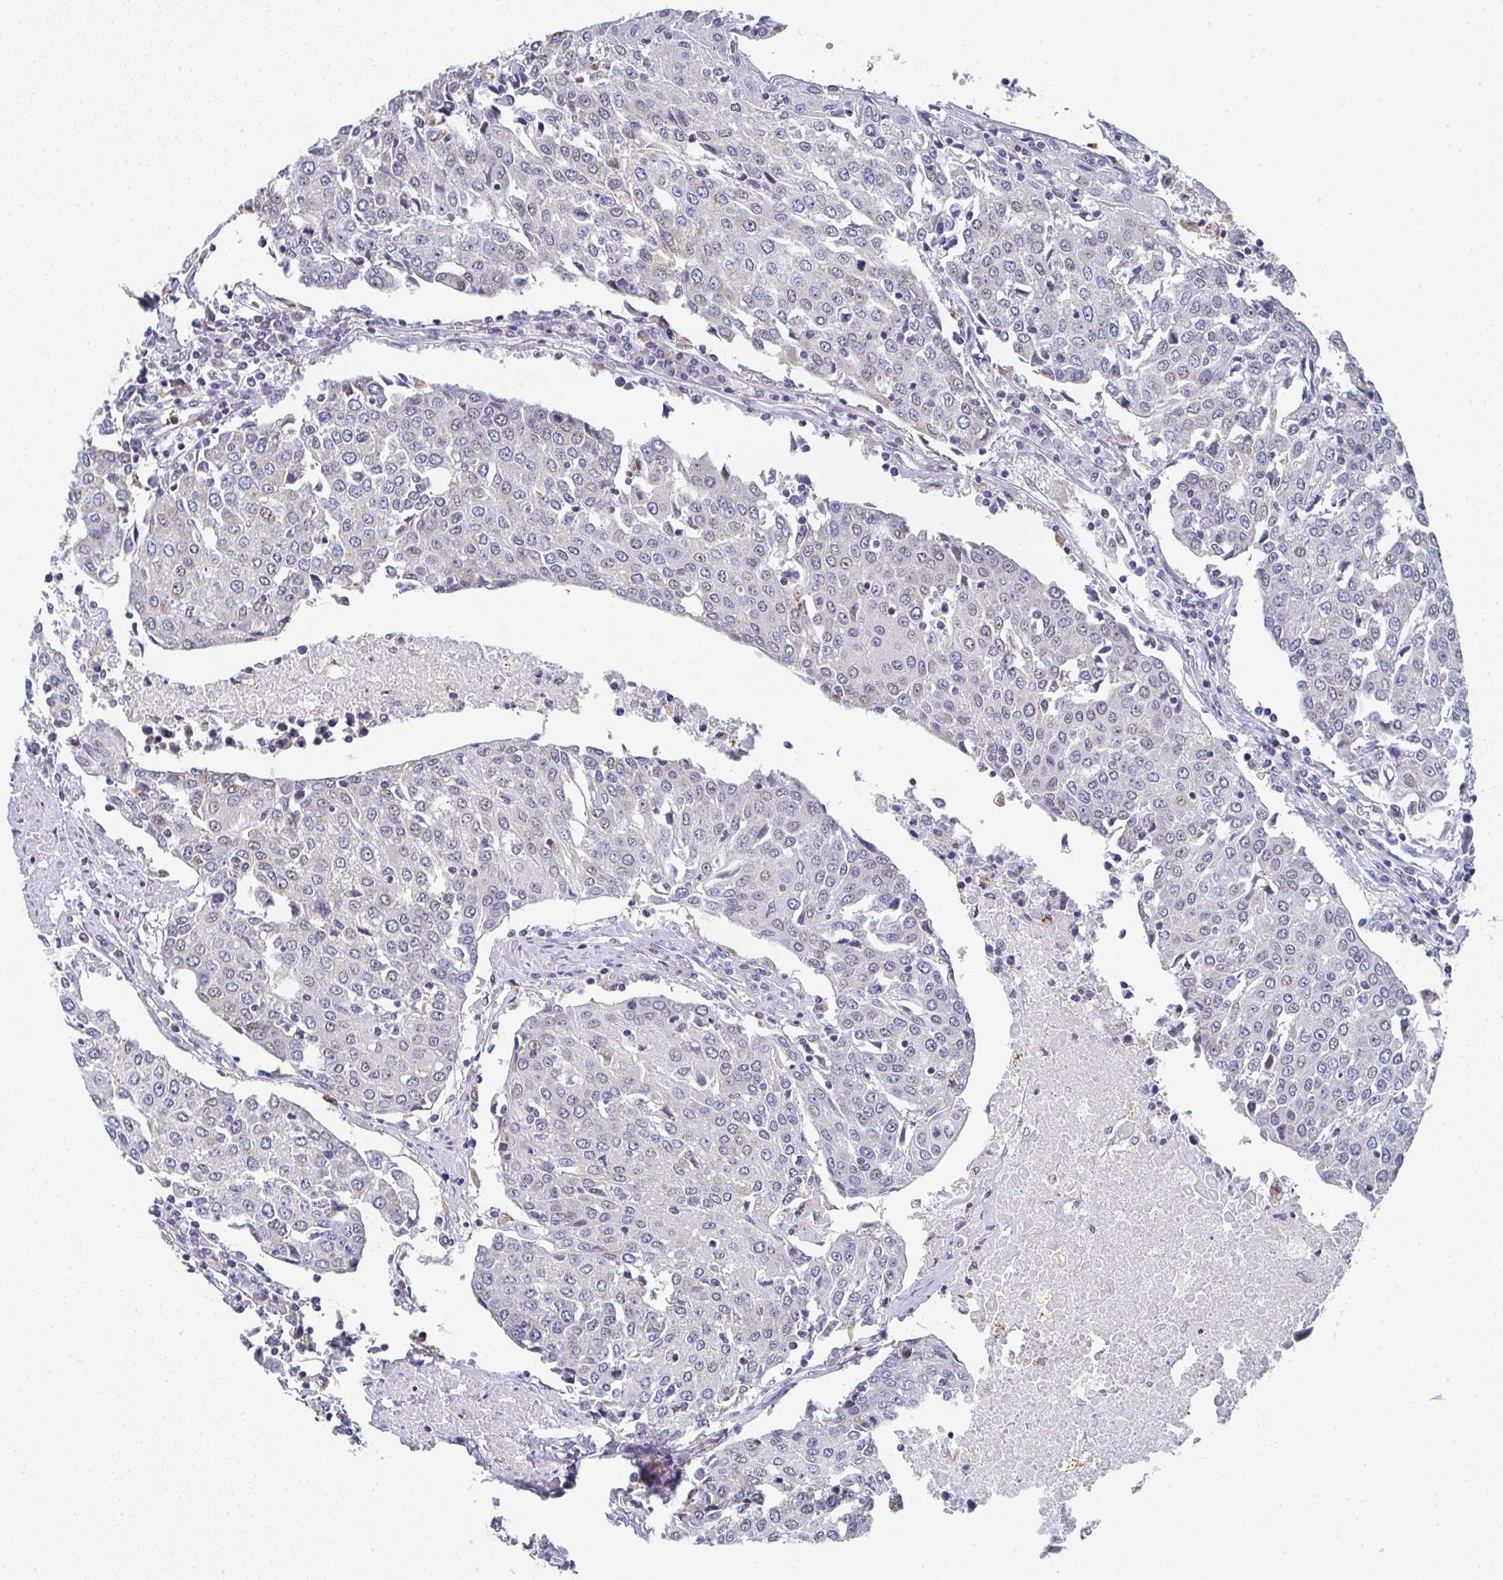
{"staining": {"intensity": "negative", "quantity": "none", "location": "none"}, "tissue": "urothelial cancer", "cell_type": "Tumor cells", "image_type": "cancer", "snomed": [{"axis": "morphology", "description": "Urothelial carcinoma, High grade"}, {"axis": "topography", "description": "Urinary bladder"}], "caption": "There is no significant staining in tumor cells of urothelial cancer.", "gene": "NCF1", "patient": {"sex": "female", "age": 85}}